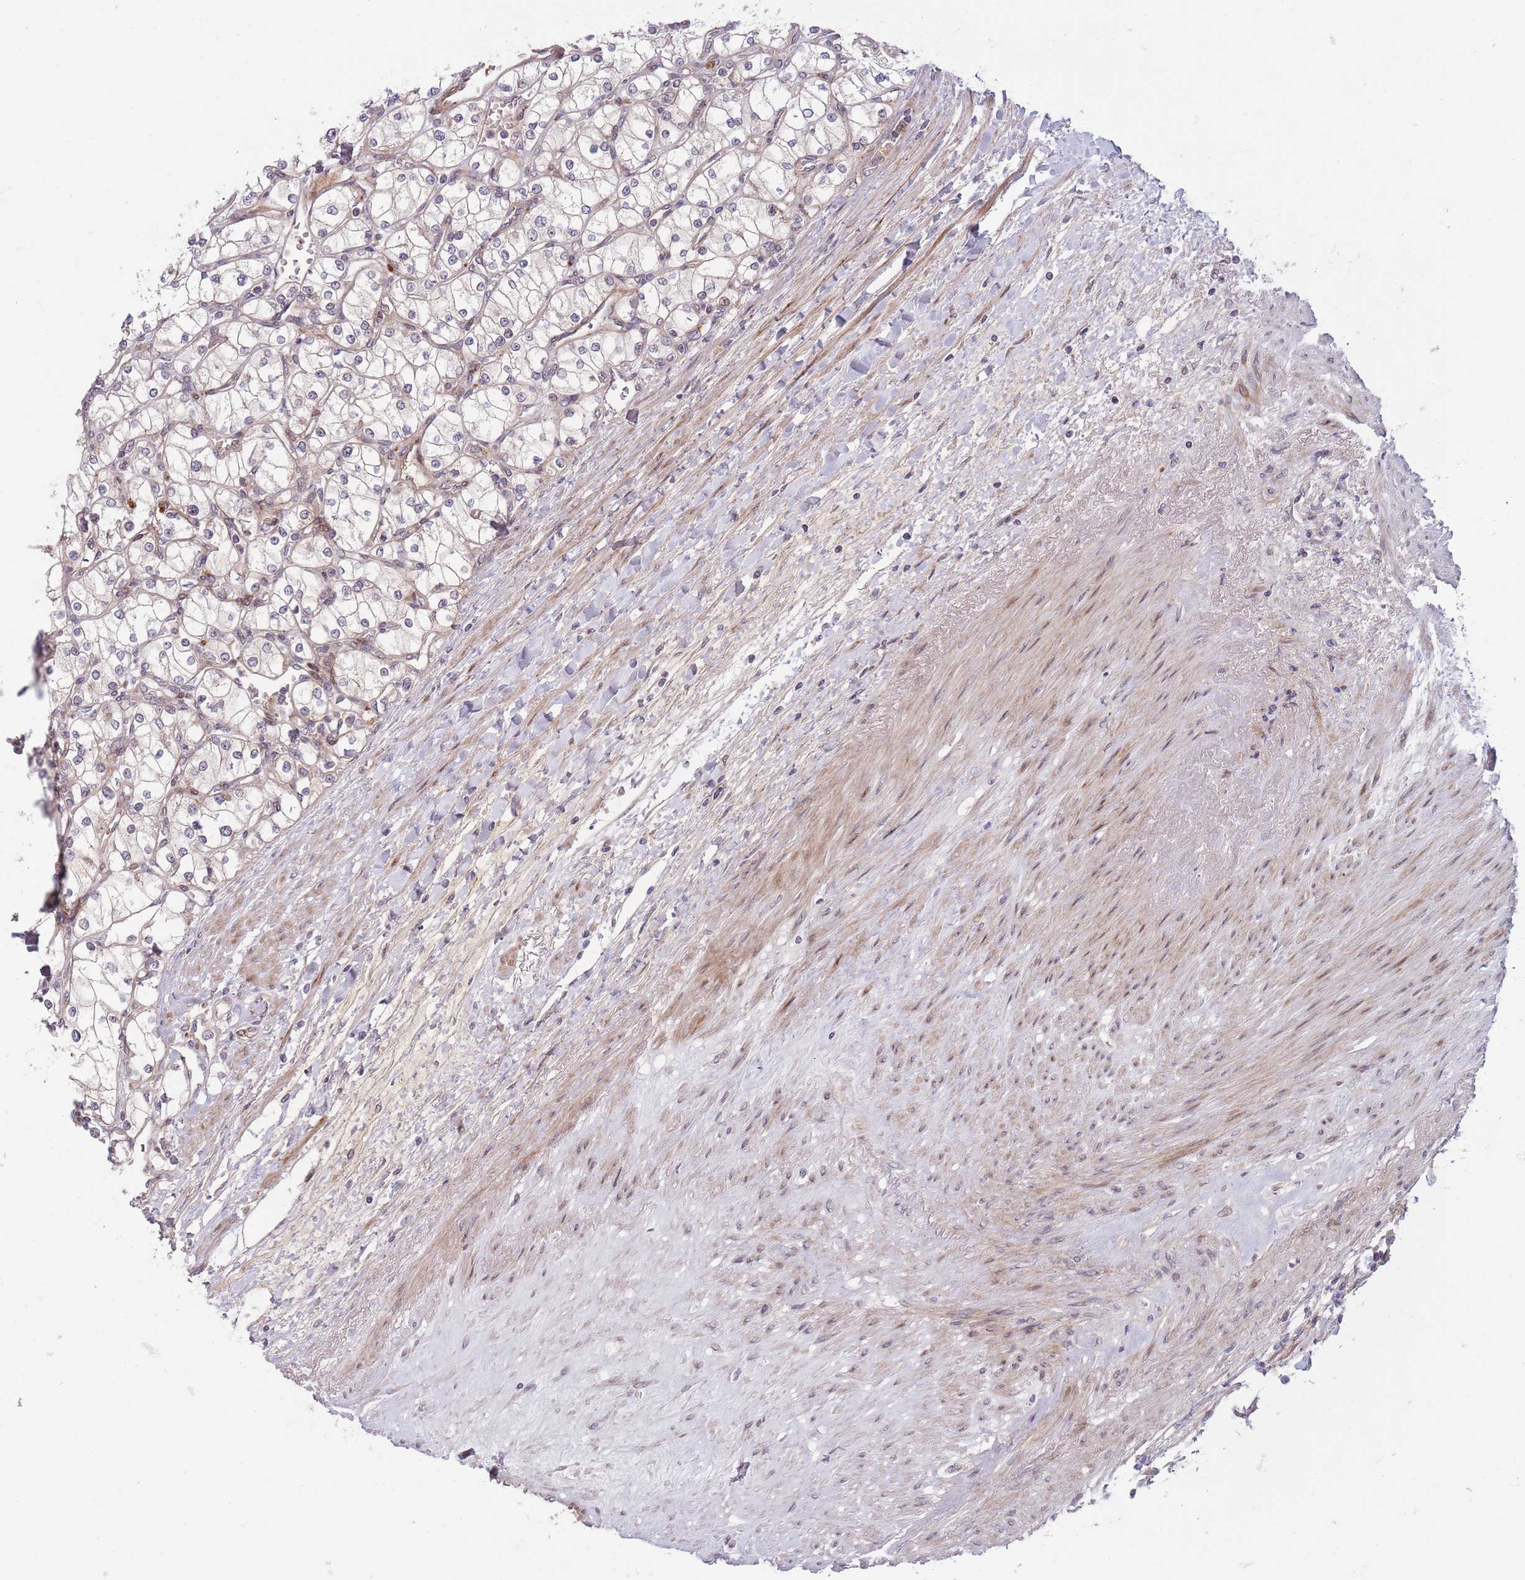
{"staining": {"intensity": "negative", "quantity": "none", "location": "none"}, "tissue": "renal cancer", "cell_type": "Tumor cells", "image_type": "cancer", "snomed": [{"axis": "morphology", "description": "Adenocarcinoma, NOS"}, {"axis": "topography", "description": "Kidney"}], "caption": "Tumor cells show no significant staining in renal cancer.", "gene": "NT5DC4", "patient": {"sex": "male", "age": 80}}